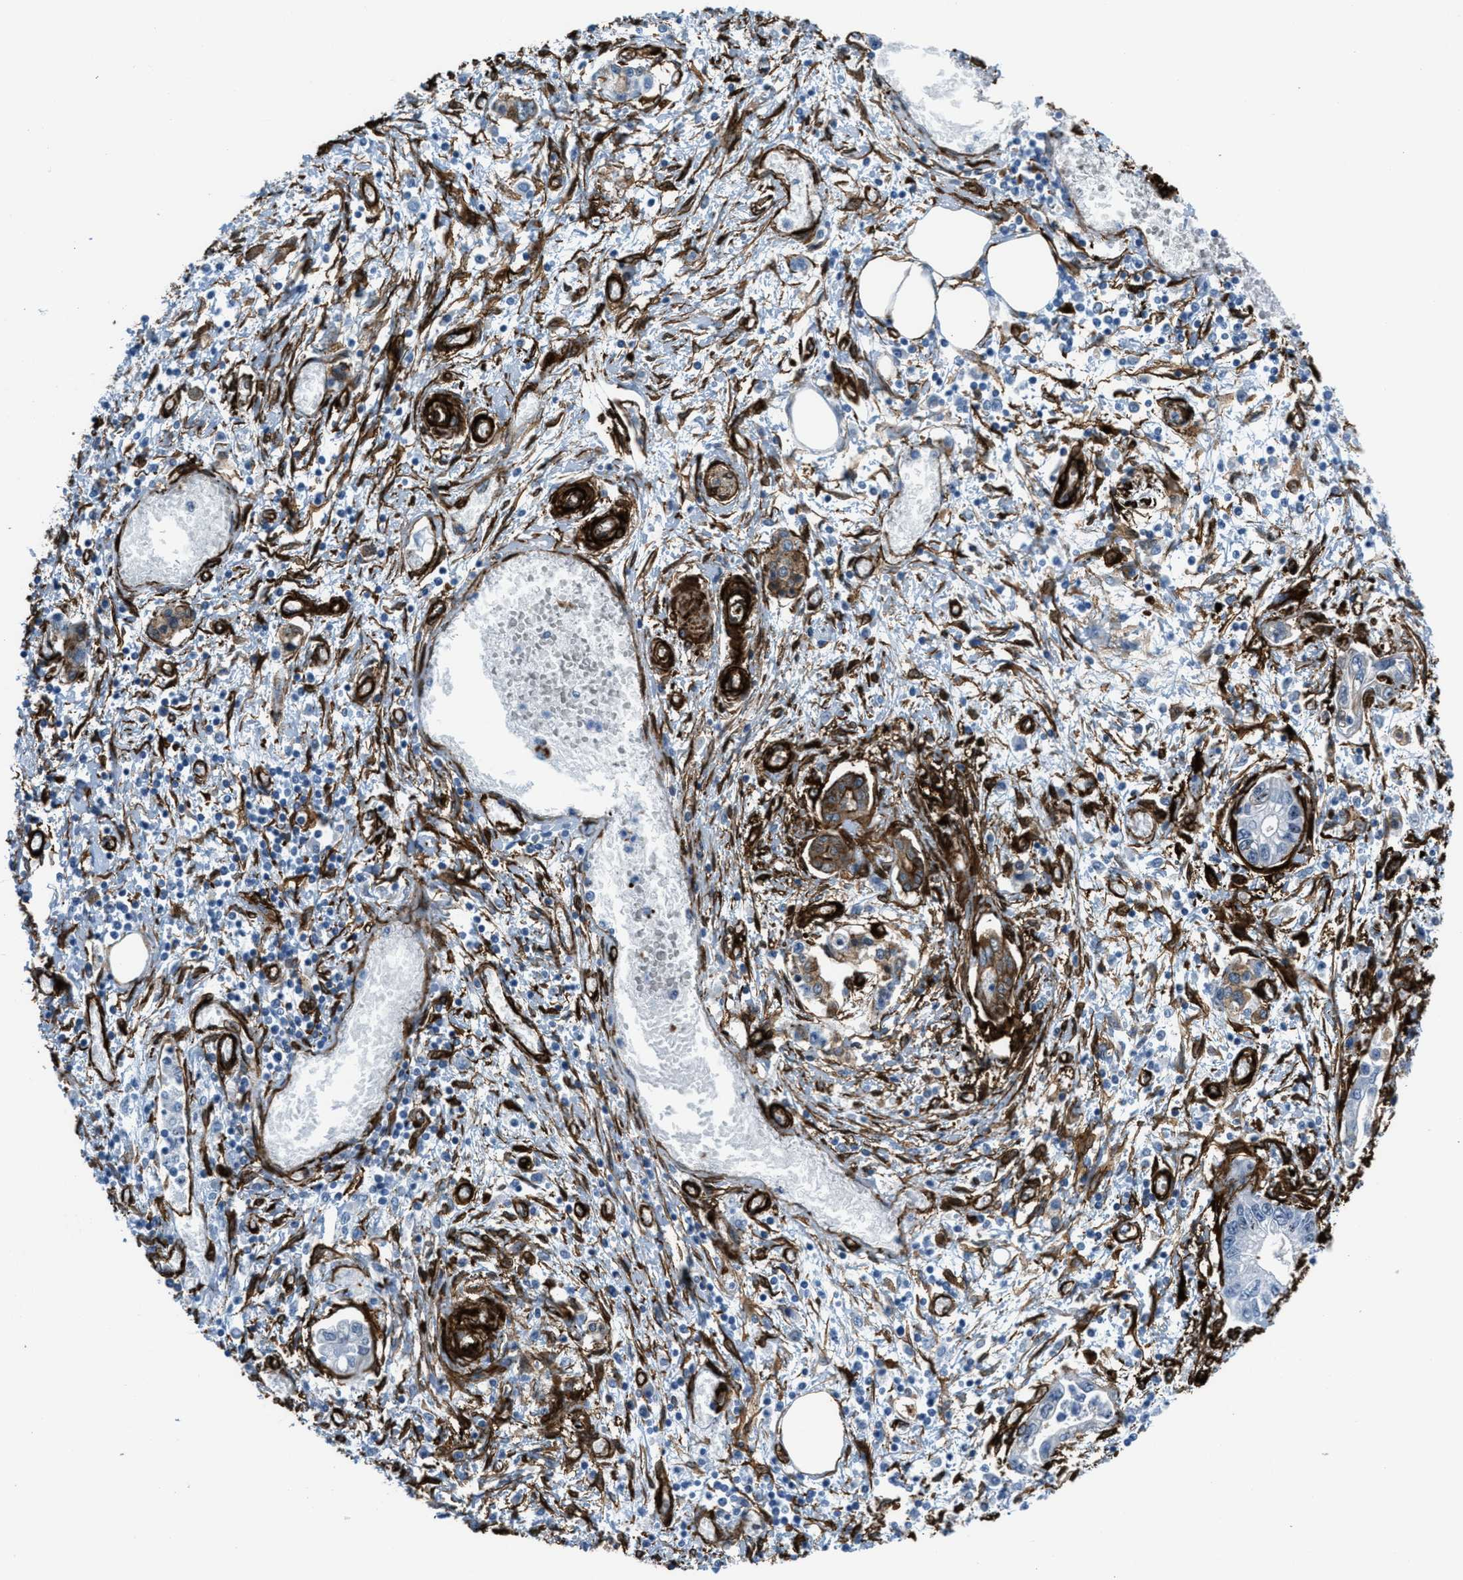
{"staining": {"intensity": "negative", "quantity": "none", "location": "none"}, "tissue": "pancreatic cancer", "cell_type": "Tumor cells", "image_type": "cancer", "snomed": [{"axis": "morphology", "description": "Adenocarcinoma, NOS"}, {"axis": "topography", "description": "Pancreas"}], "caption": "Pancreatic cancer stained for a protein using immunohistochemistry (IHC) exhibits no expression tumor cells.", "gene": "CALD1", "patient": {"sex": "male", "age": 56}}